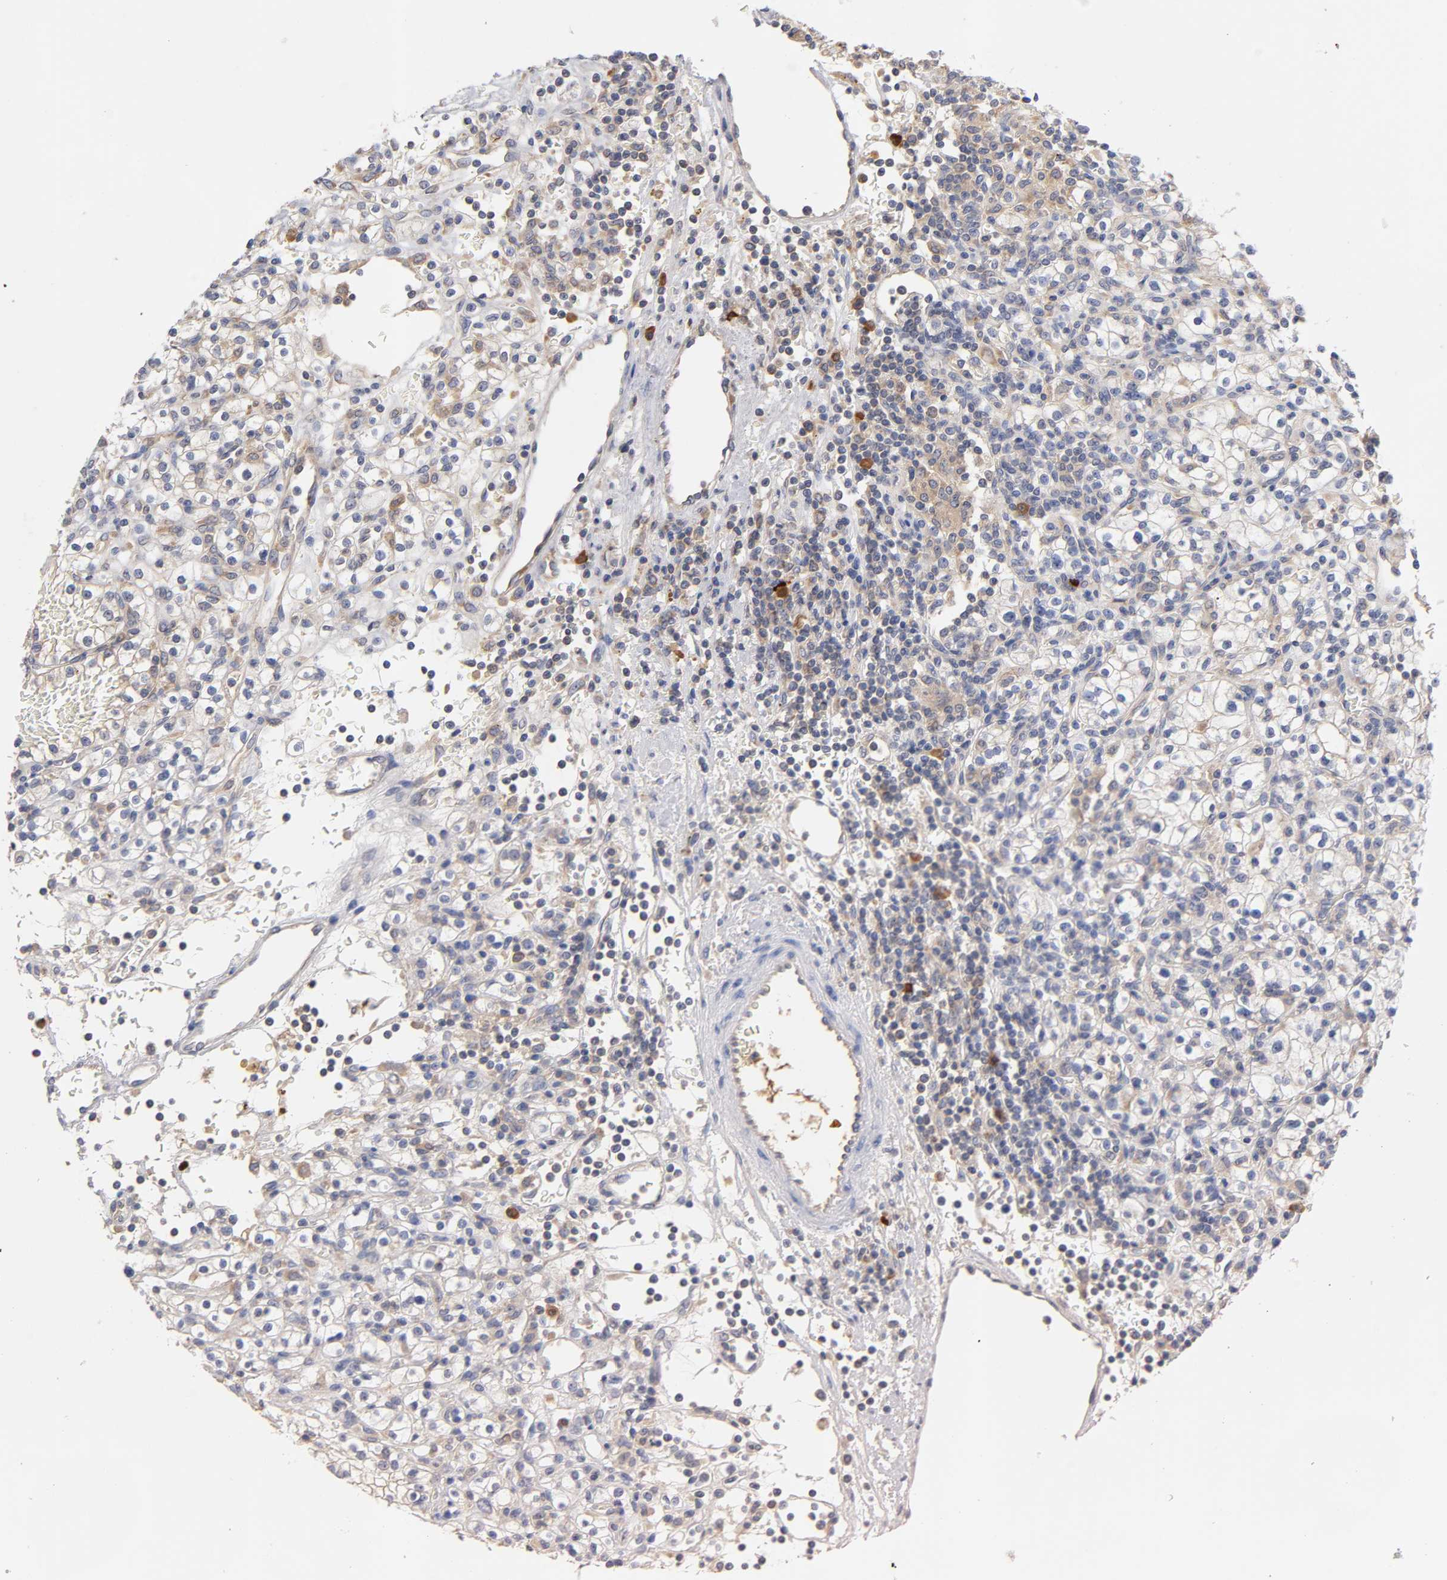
{"staining": {"intensity": "moderate", "quantity": ">75%", "location": "cytoplasmic/membranous"}, "tissue": "renal cancer", "cell_type": "Tumor cells", "image_type": "cancer", "snomed": [{"axis": "morphology", "description": "Normal tissue, NOS"}, {"axis": "morphology", "description": "Adenocarcinoma, NOS"}, {"axis": "topography", "description": "Kidney"}], "caption": "Tumor cells display medium levels of moderate cytoplasmic/membranous positivity in about >75% of cells in human renal adenocarcinoma.", "gene": "RPS29", "patient": {"sex": "female", "age": 55}}